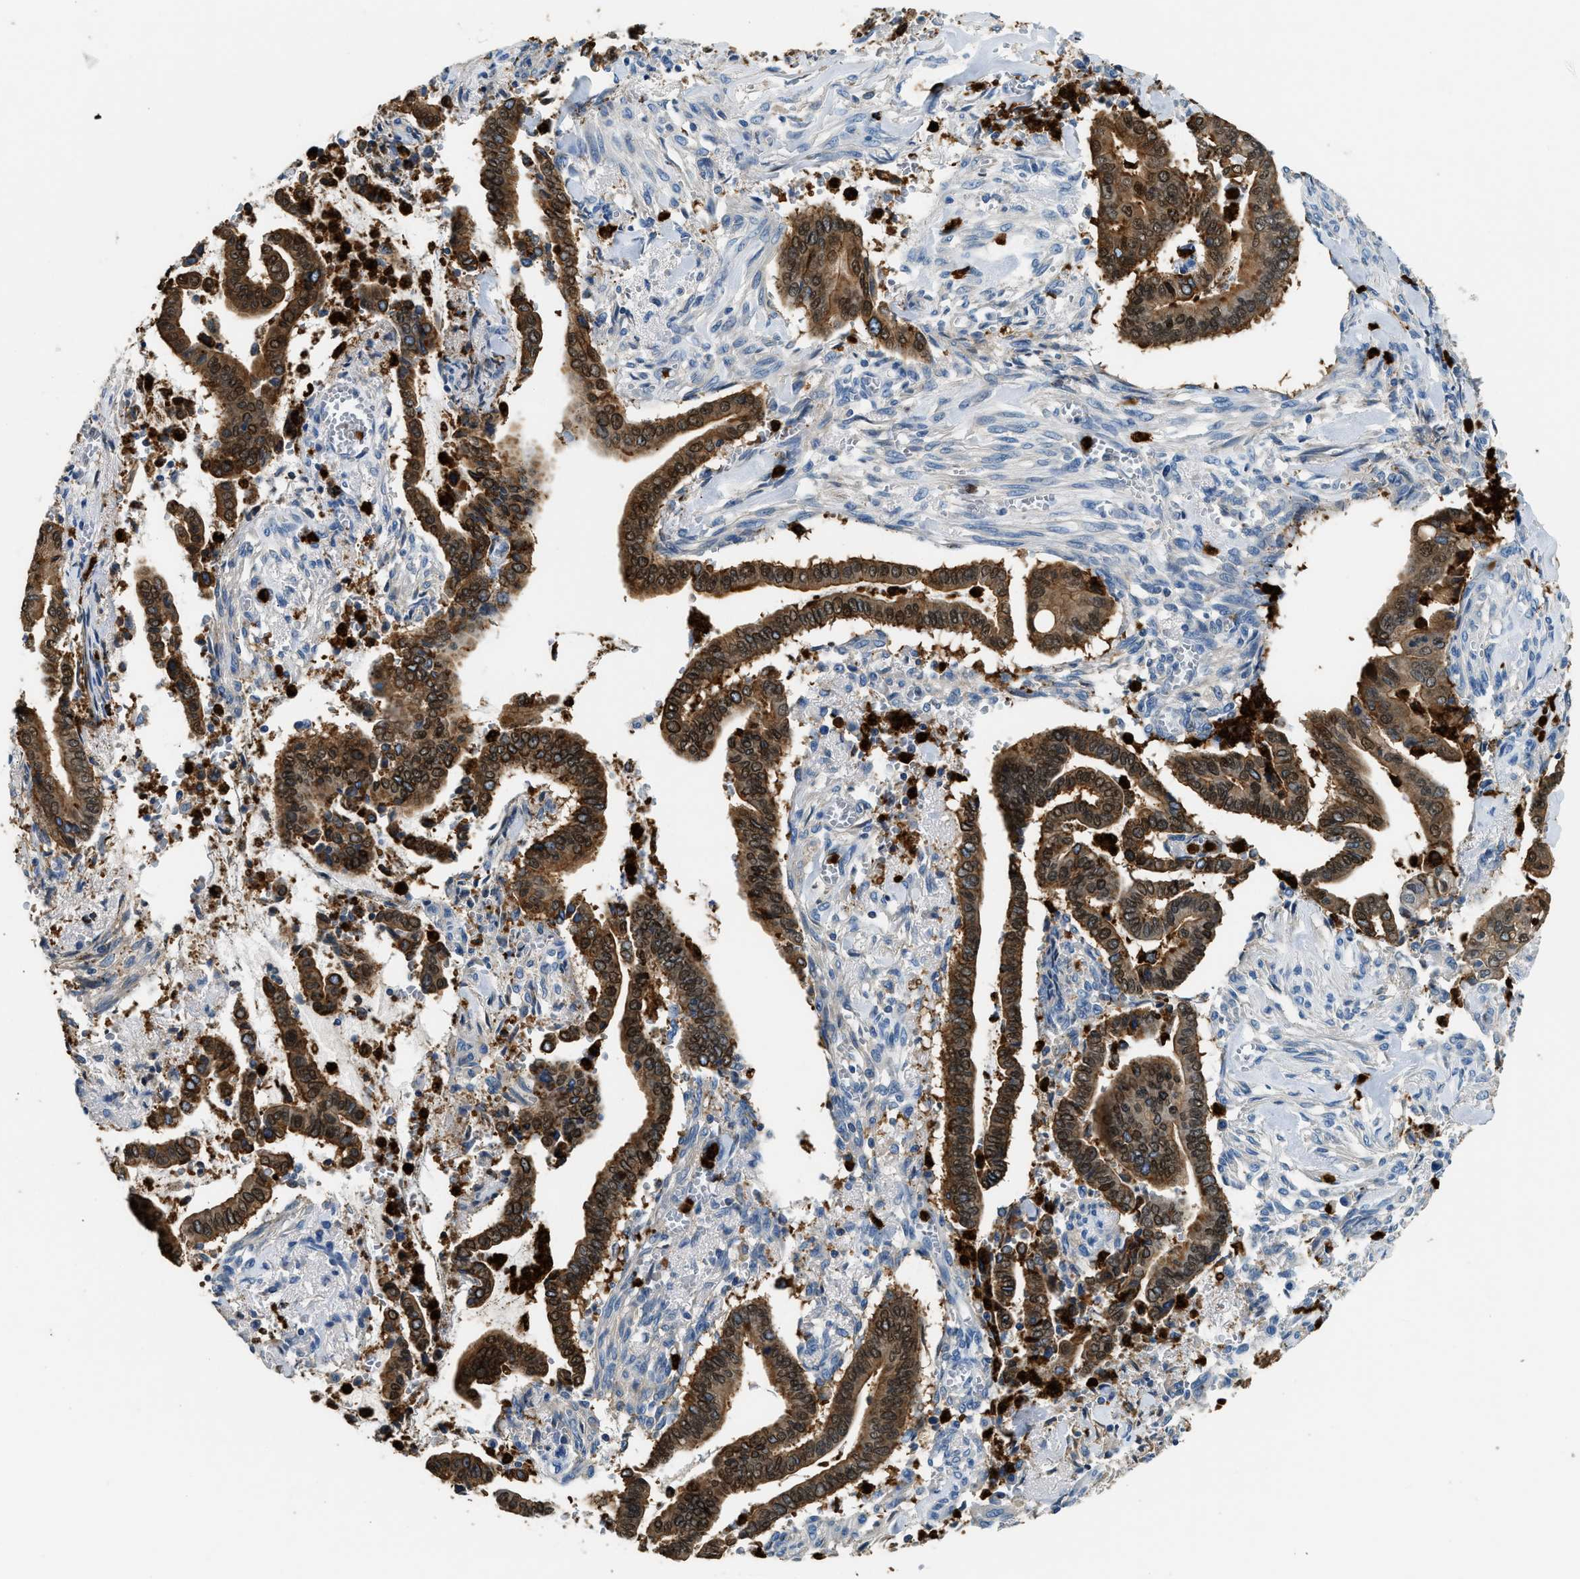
{"staining": {"intensity": "strong", "quantity": ">75%", "location": "cytoplasmic/membranous,nuclear"}, "tissue": "cervical cancer", "cell_type": "Tumor cells", "image_type": "cancer", "snomed": [{"axis": "morphology", "description": "Adenocarcinoma, NOS"}, {"axis": "topography", "description": "Cervix"}], "caption": "Immunohistochemistry (IHC) of human adenocarcinoma (cervical) reveals high levels of strong cytoplasmic/membranous and nuclear staining in about >75% of tumor cells. The staining is performed using DAB brown chromogen to label protein expression. The nuclei are counter-stained blue using hematoxylin.", "gene": "ANXA3", "patient": {"sex": "female", "age": 44}}